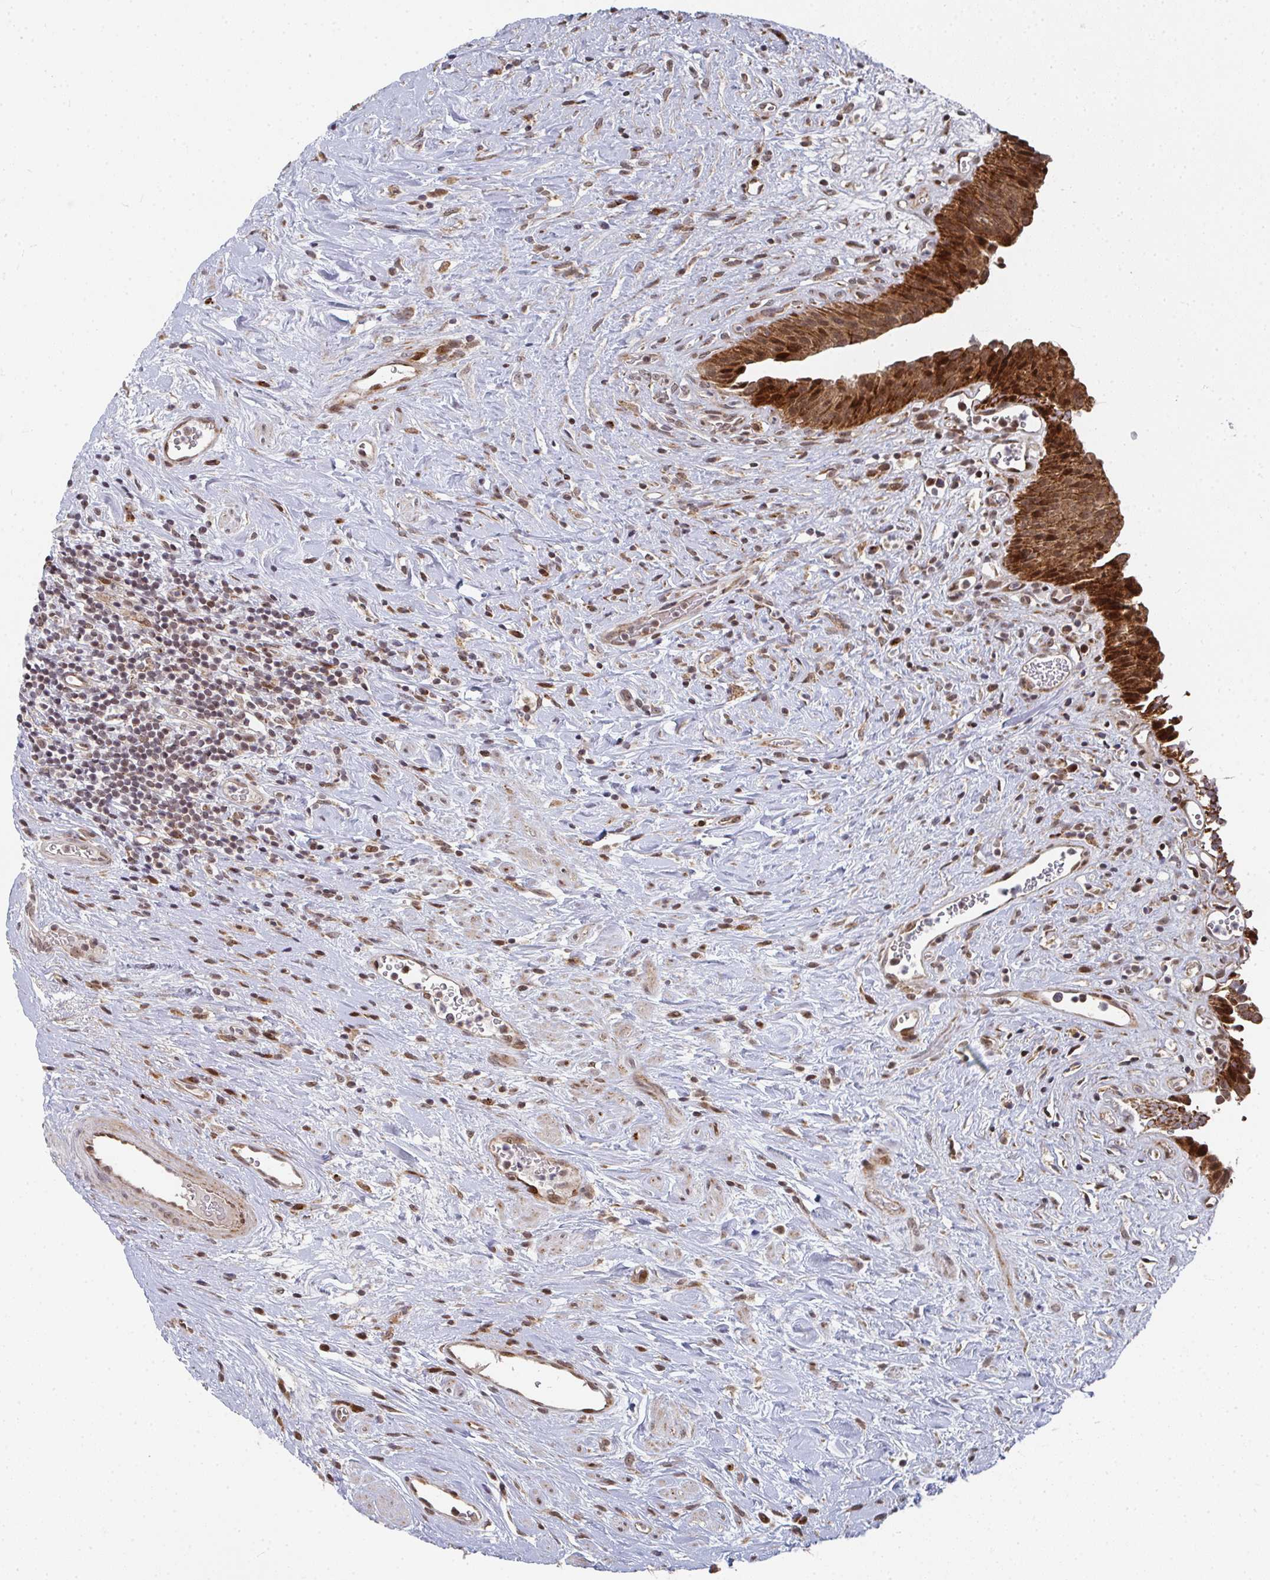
{"staining": {"intensity": "strong", "quantity": ">75%", "location": "cytoplasmic/membranous,nuclear"}, "tissue": "urinary bladder", "cell_type": "Urothelial cells", "image_type": "normal", "snomed": [{"axis": "morphology", "description": "Normal tissue, NOS"}, {"axis": "topography", "description": "Urinary bladder"}], "caption": "A micrograph of urinary bladder stained for a protein reveals strong cytoplasmic/membranous,nuclear brown staining in urothelial cells.", "gene": "RBBP5", "patient": {"sex": "female", "age": 56}}